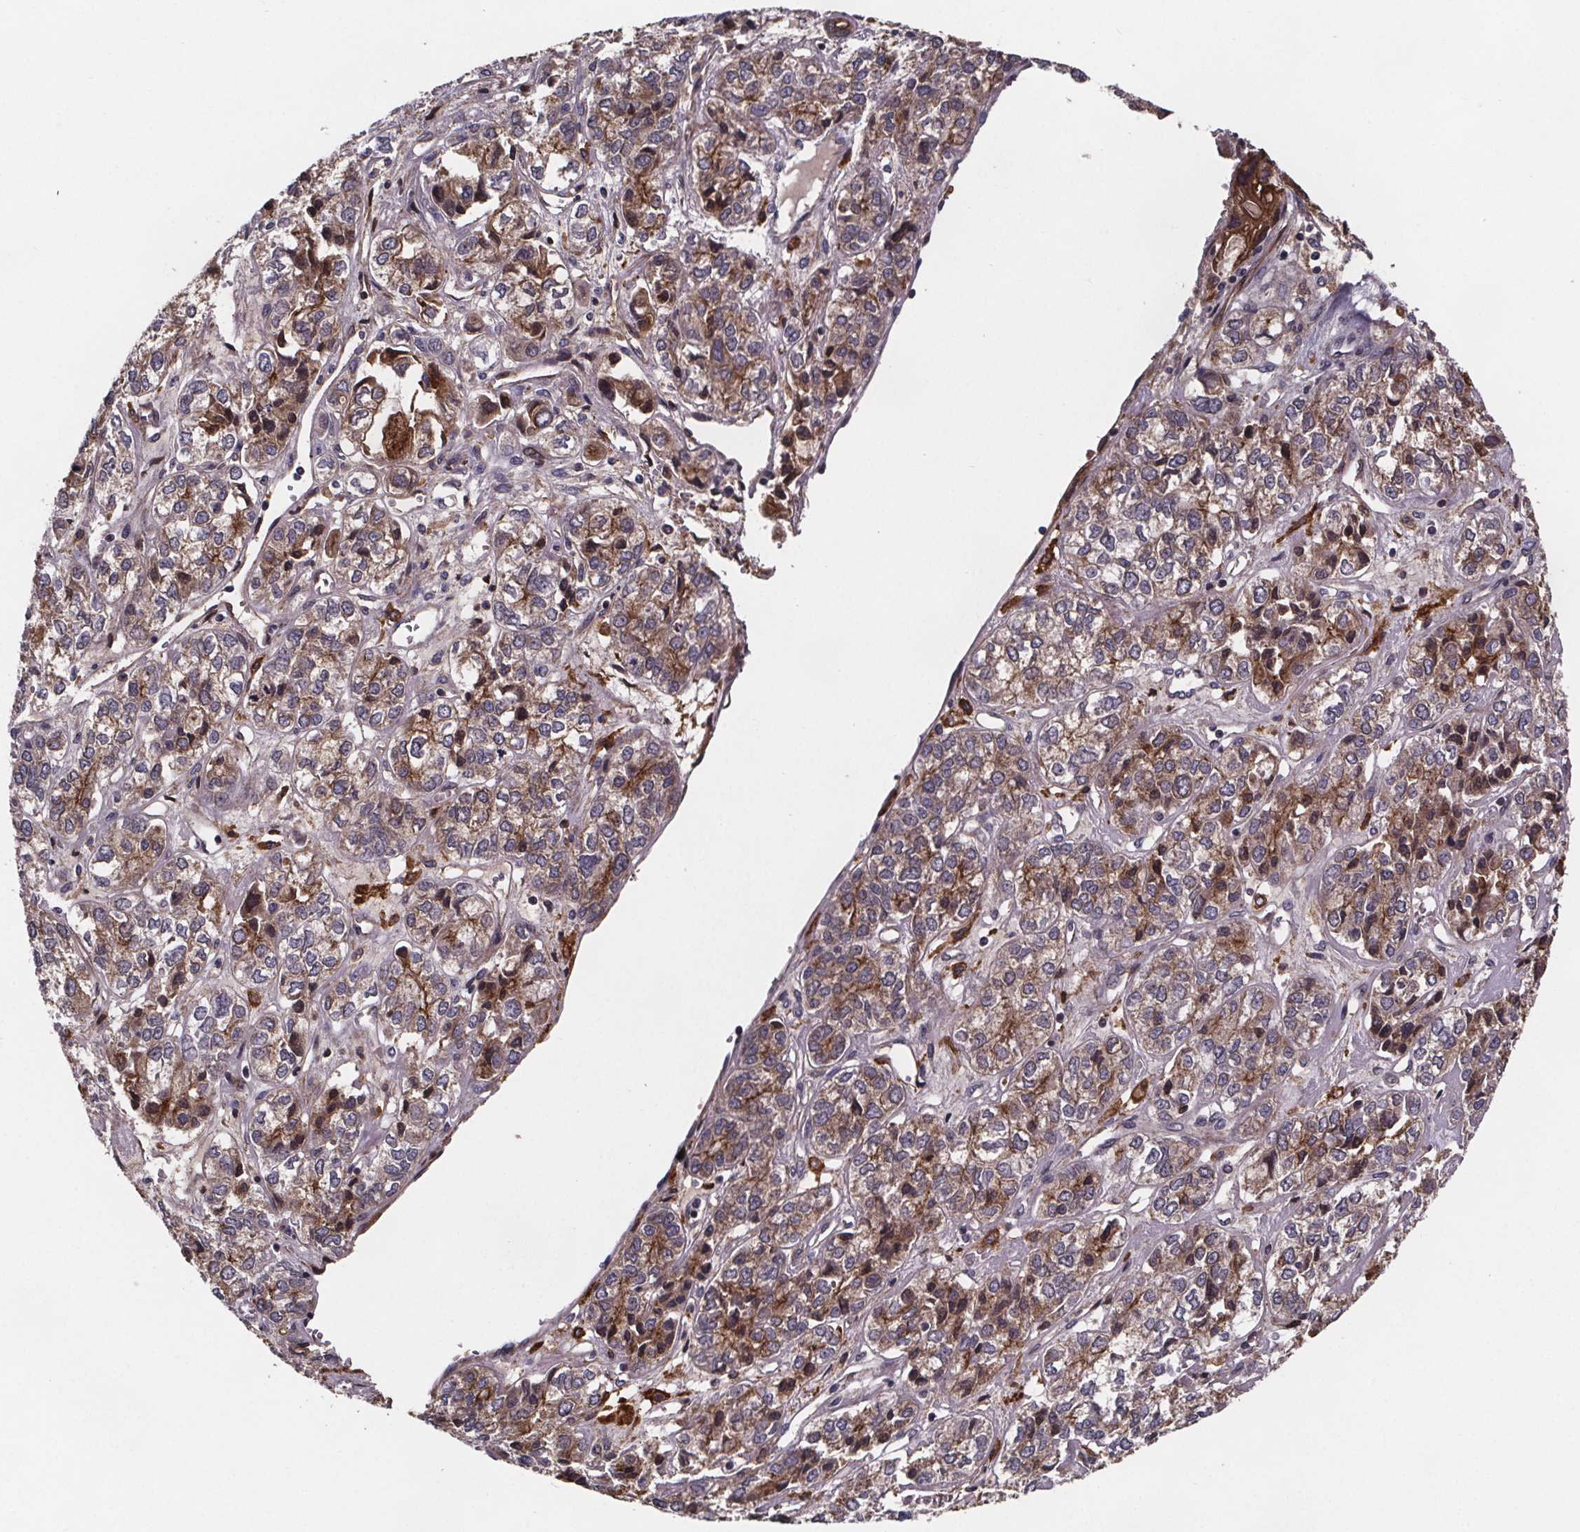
{"staining": {"intensity": "moderate", "quantity": ">75%", "location": "cytoplasmic/membranous"}, "tissue": "ovarian cancer", "cell_type": "Tumor cells", "image_type": "cancer", "snomed": [{"axis": "morphology", "description": "Carcinoma, endometroid"}, {"axis": "topography", "description": "Ovary"}], "caption": "Immunohistochemical staining of human ovarian cancer (endometroid carcinoma) demonstrates moderate cytoplasmic/membranous protein positivity in about >75% of tumor cells. Nuclei are stained in blue.", "gene": "FASTKD3", "patient": {"sex": "female", "age": 64}}